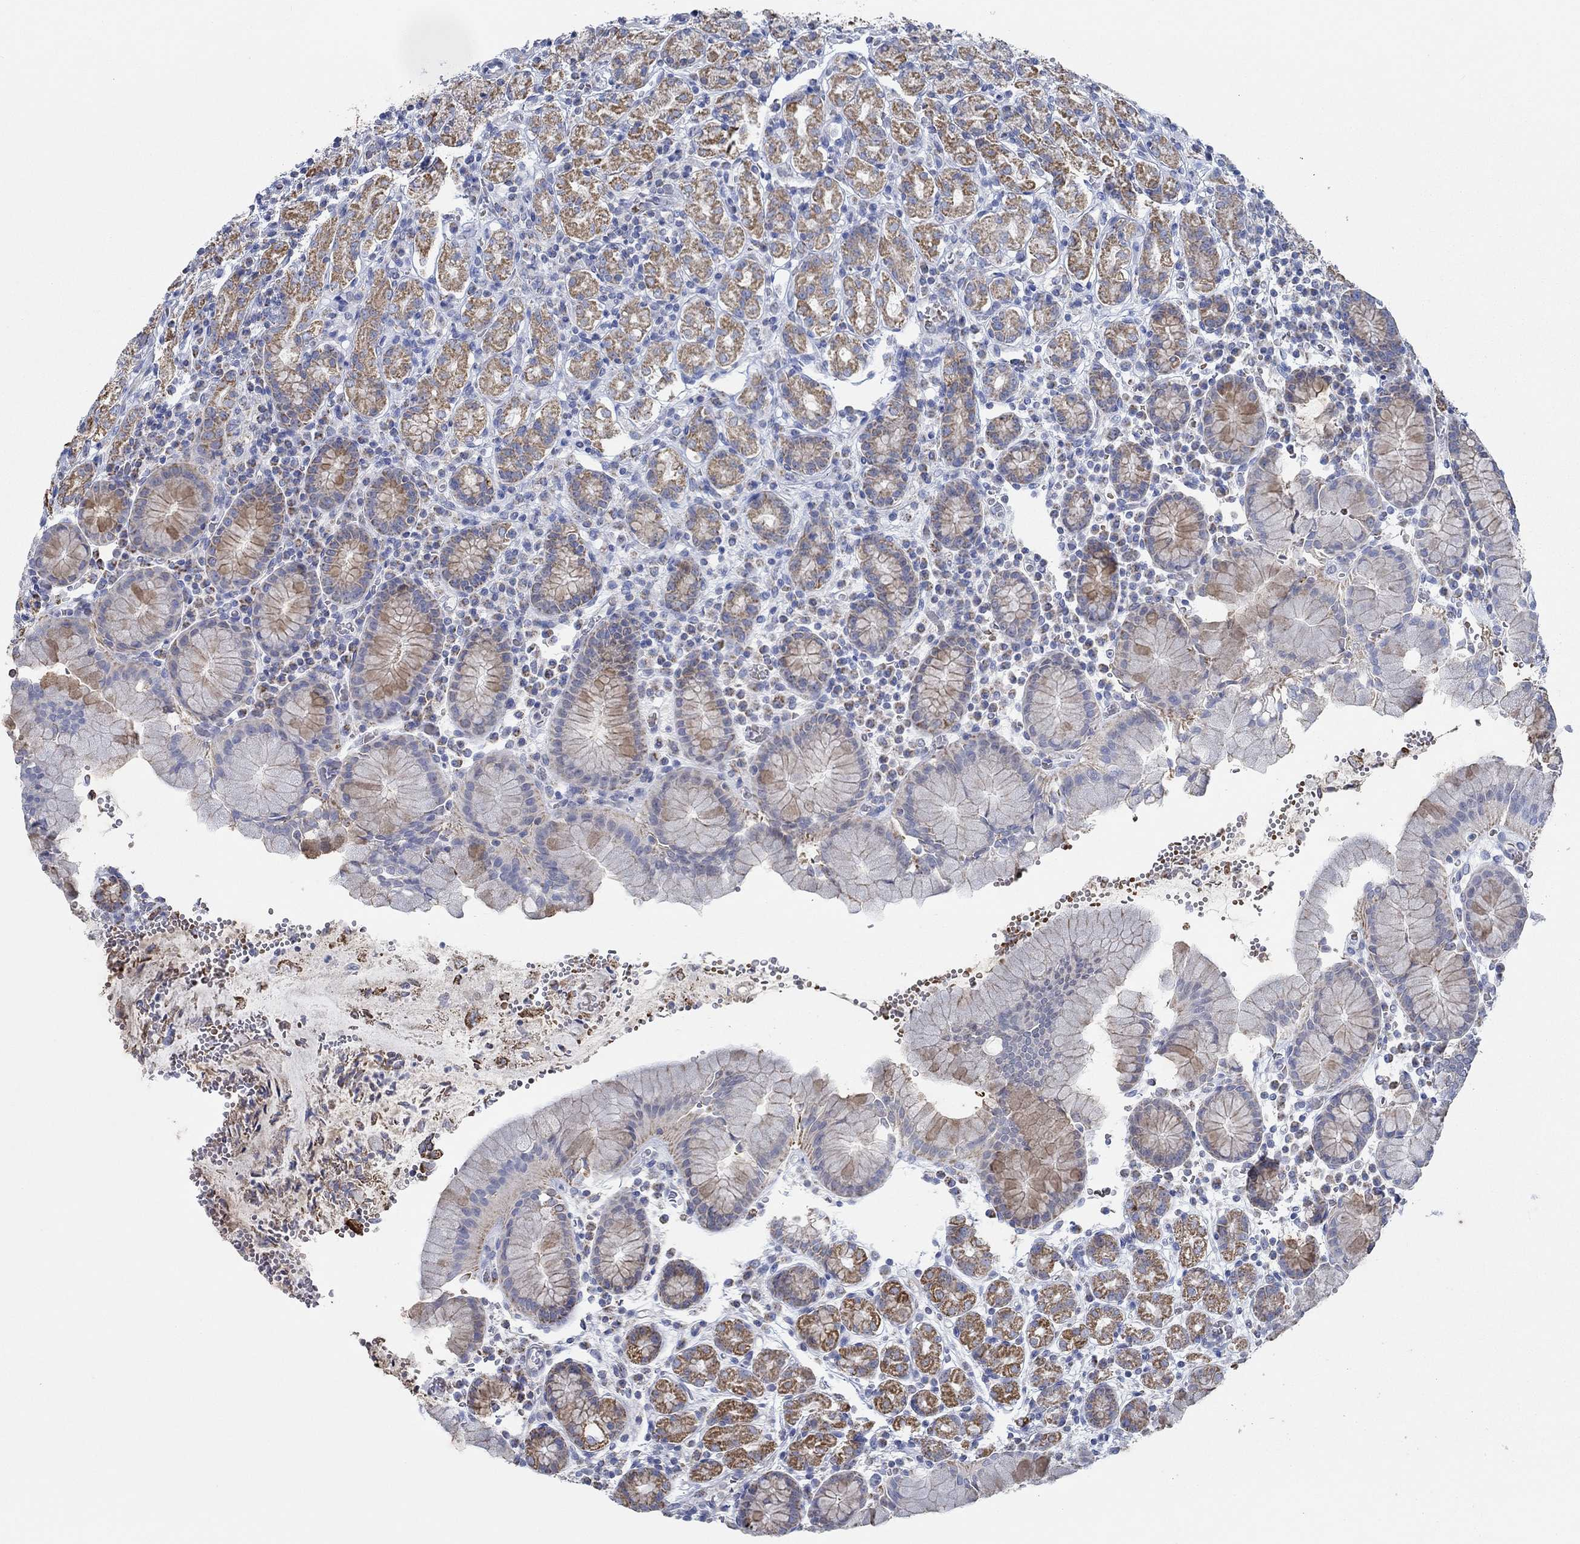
{"staining": {"intensity": "strong", "quantity": "<25%", "location": "cytoplasmic/membranous"}, "tissue": "stomach", "cell_type": "Glandular cells", "image_type": "normal", "snomed": [{"axis": "morphology", "description": "Normal tissue, NOS"}, {"axis": "topography", "description": "Stomach, upper"}, {"axis": "topography", "description": "Stomach"}], "caption": "Normal stomach was stained to show a protein in brown. There is medium levels of strong cytoplasmic/membranous staining in approximately <25% of glandular cells. (brown staining indicates protein expression, while blue staining denotes nuclei).", "gene": "GLOD5", "patient": {"sex": "male", "age": 62}}